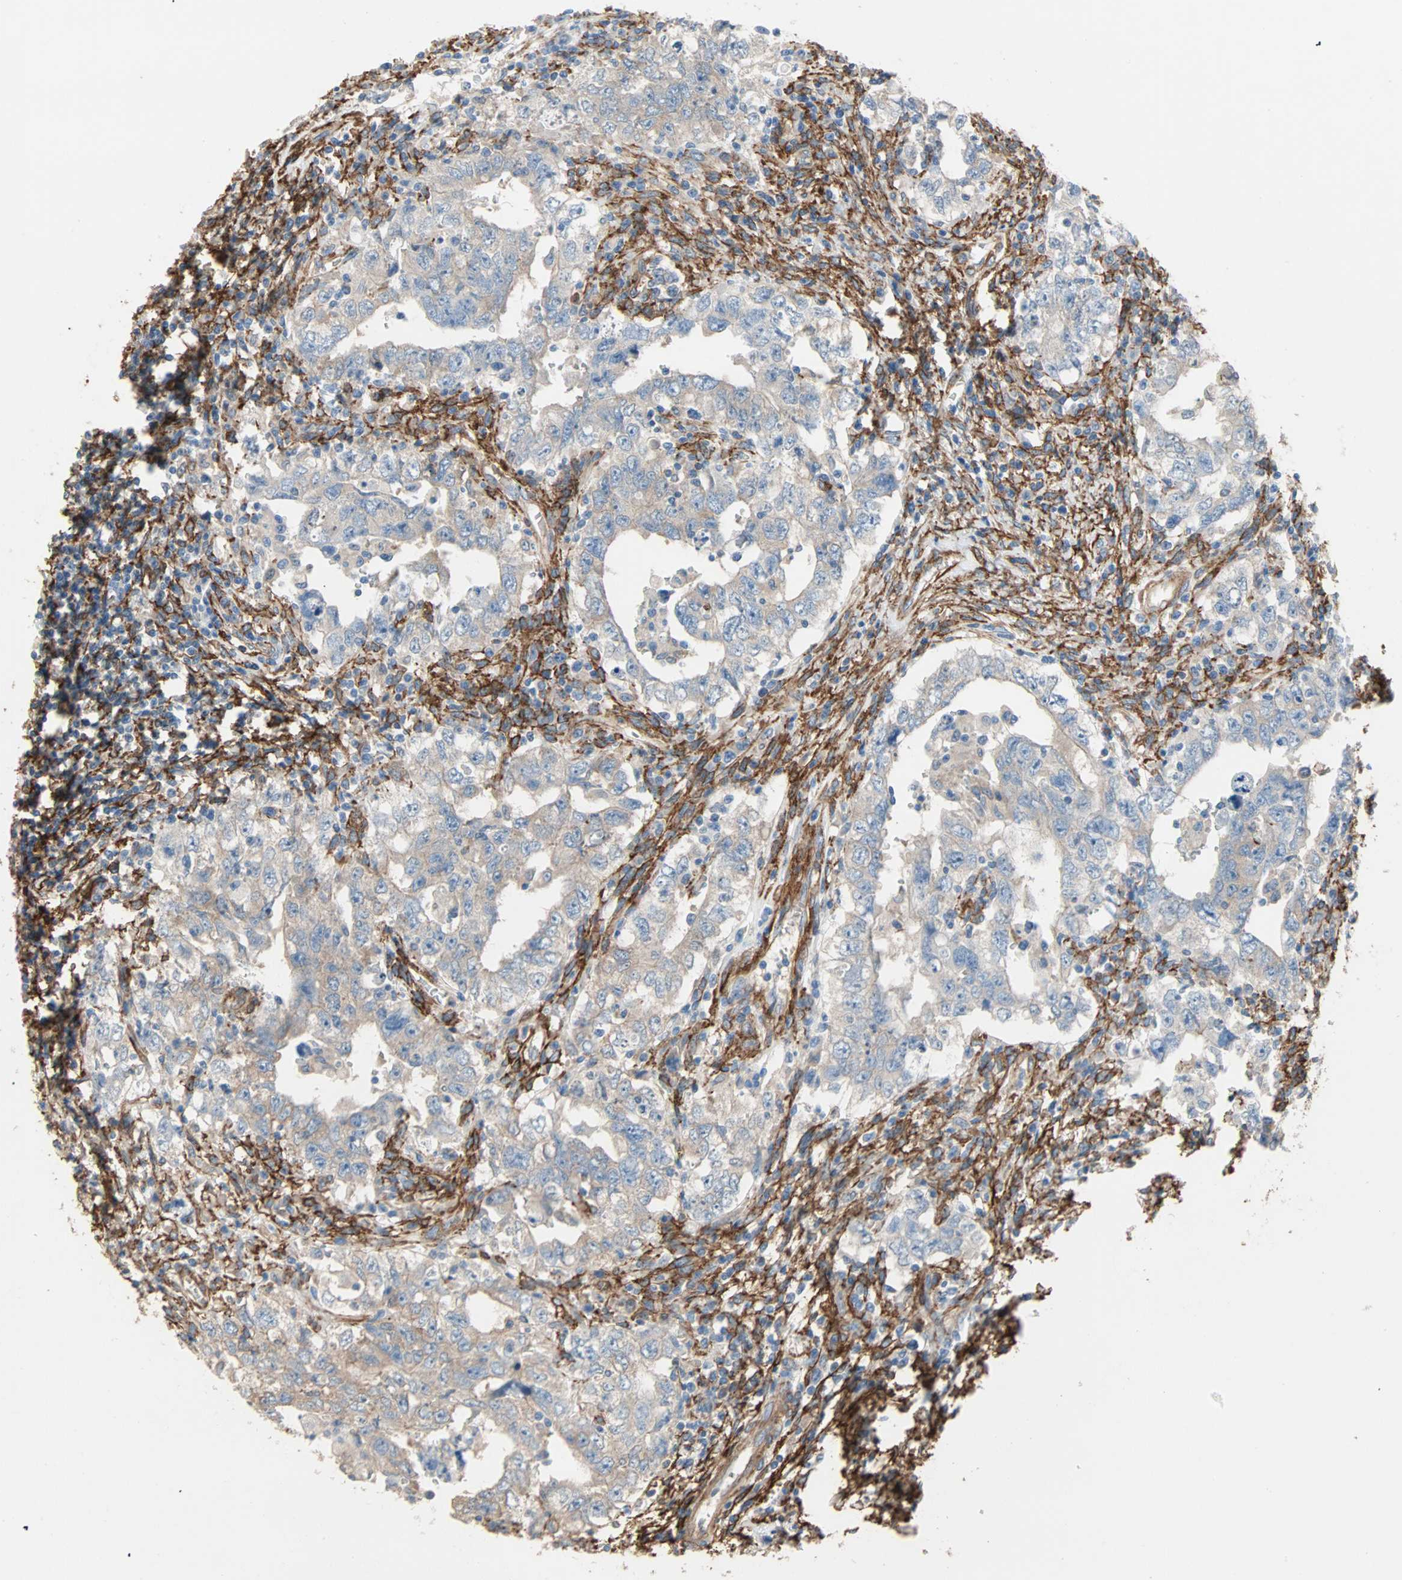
{"staining": {"intensity": "weak", "quantity": ">75%", "location": "cytoplasmic/membranous"}, "tissue": "testis cancer", "cell_type": "Tumor cells", "image_type": "cancer", "snomed": [{"axis": "morphology", "description": "Carcinoma, Embryonal, NOS"}, {"axis": "topography", "description": "Testis"}], "caption": "There is low levels of weak cytoplasmic/membranous expression in tumor cells of embryonal carcinoma (testis), as demonstrated by immunohistochemical staining (brown color).", "gene": "EPB41L2", "patient": {"sex": "male", "age": 26}}